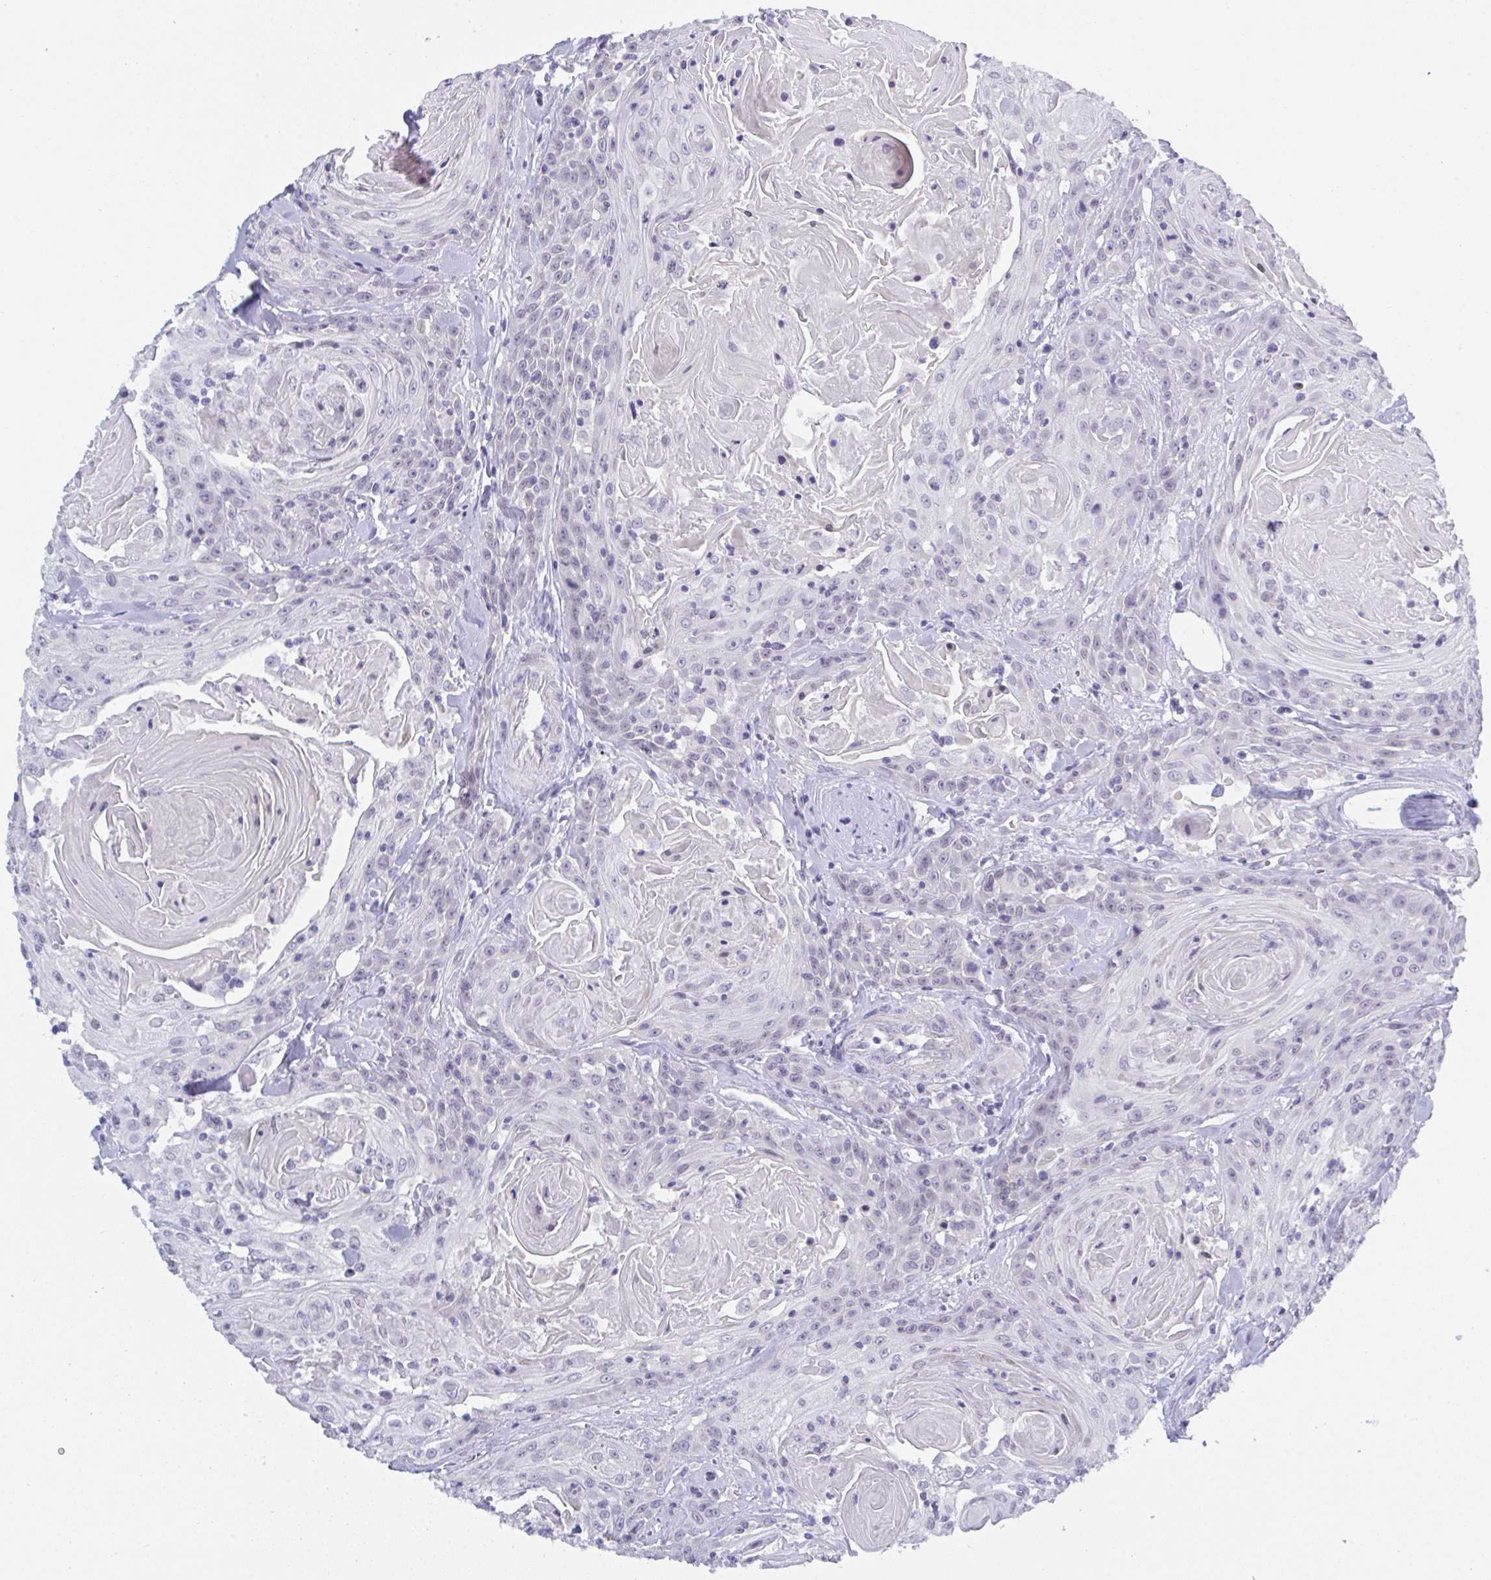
{"staining": {"intensity": "weak", "quantity": "<25%", "location": "nuclear"}, "tissue": "head and neck cancer", "cell_type": "Tumor cells", "image_type": "cancer", "snomed": [{"axis": "morphology", "description": "Squamous cell carcinoma, NOS"}, {"axis": "topography", "description": "Head-Neck"}], "caption": "Immunohistochemistry (IHC) of human squamous cell carcinoma (head and neck) shows no staining in tumor cells.", "gene": "BMAL2", "patient": {"sex": "female", "age": 84}}